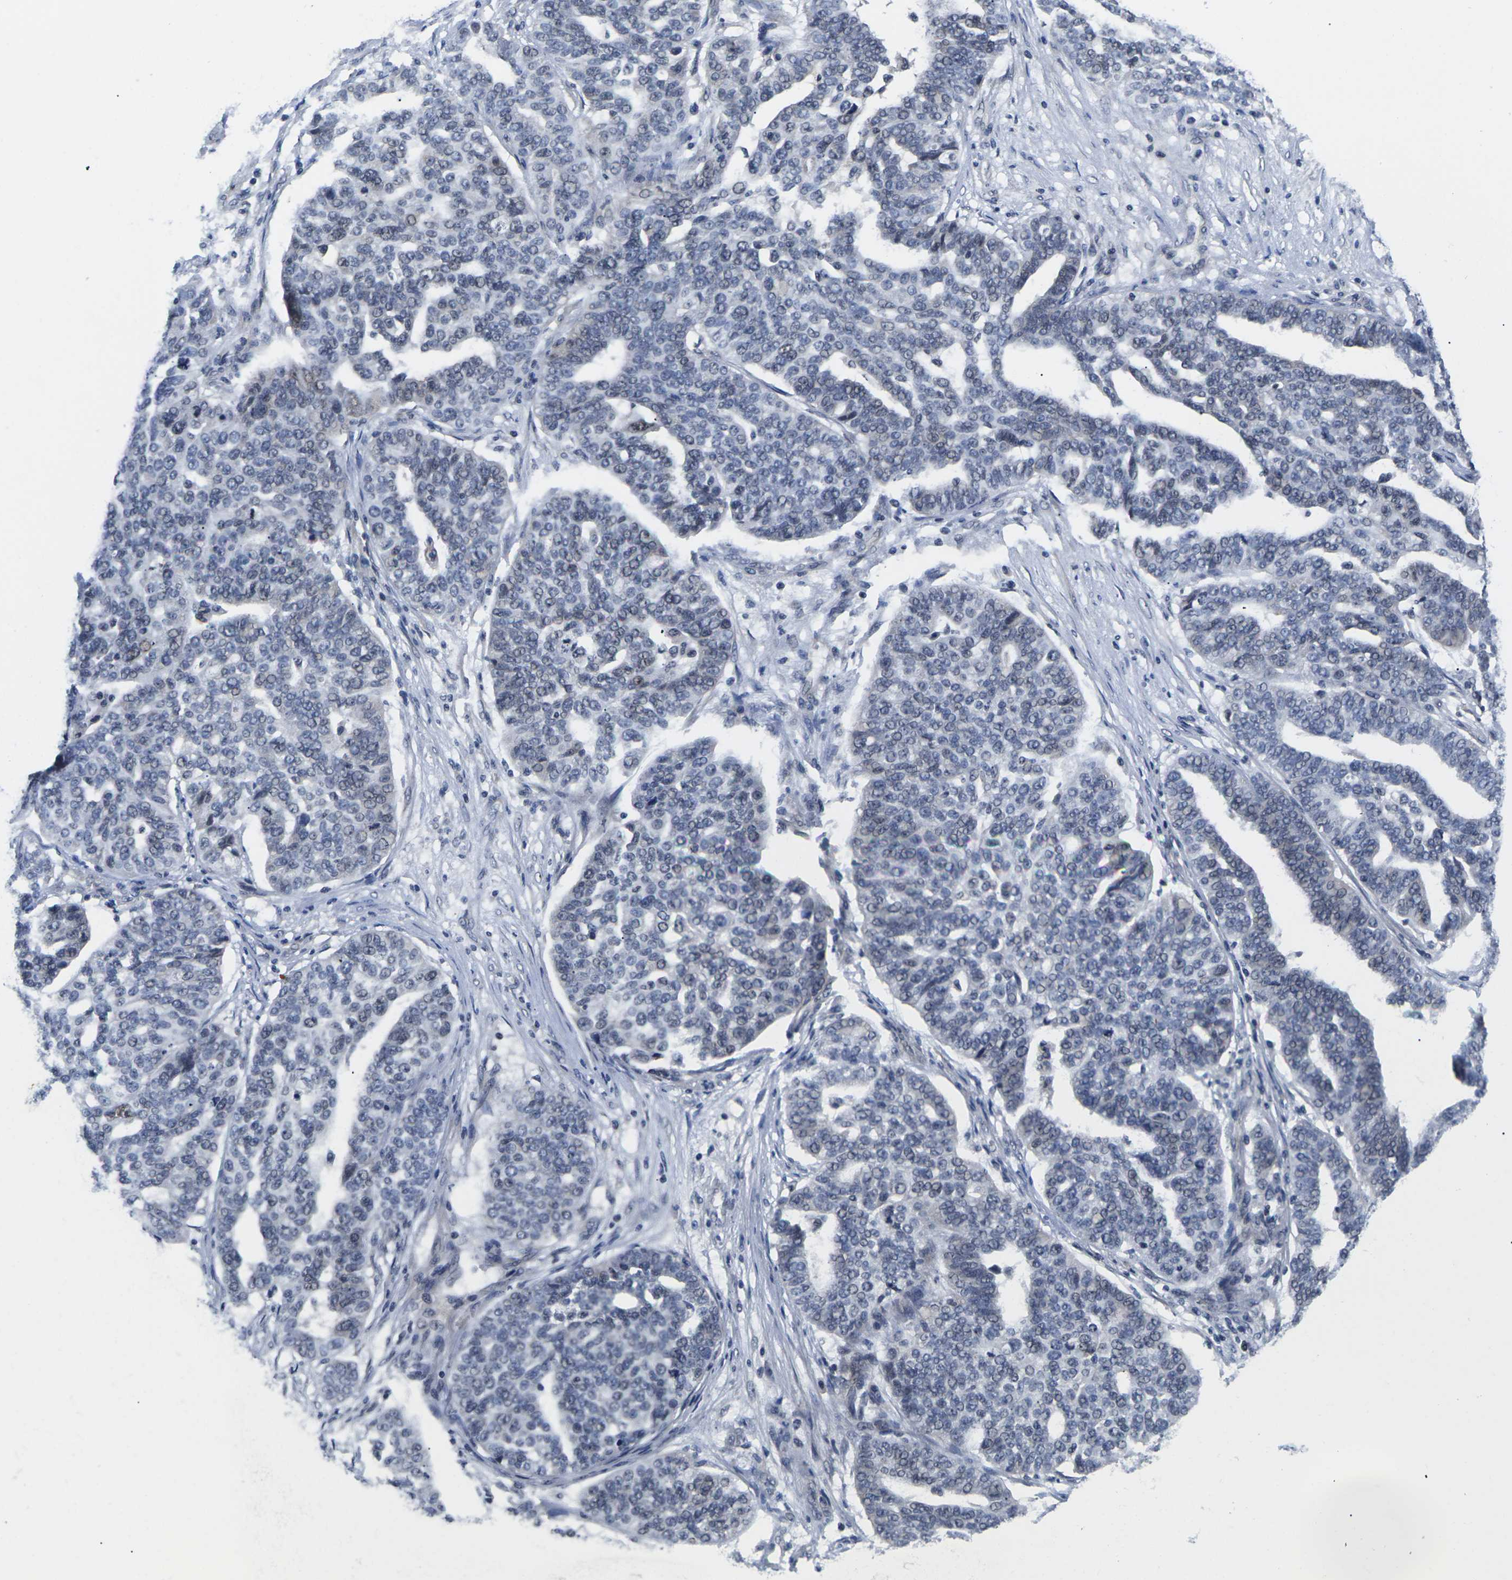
{"staining": {"intensity": "negative", "quantity": "none", "location": "none"}, "tissue": "ovarian cancer", "cell_type": "Tumor cells", "image_type": "cancer", "snomed": [{"axis": "morphology", "description": "Cystadenocarcinoma, serous, NOS"}, {"axis": "topography", "description": "Ovary"}], "caption": "Tumor cells show no significant protein expression in ovarian cancer.", "gene": "ST6GAL2", "patient": {"sex": "female", "age": 59}}